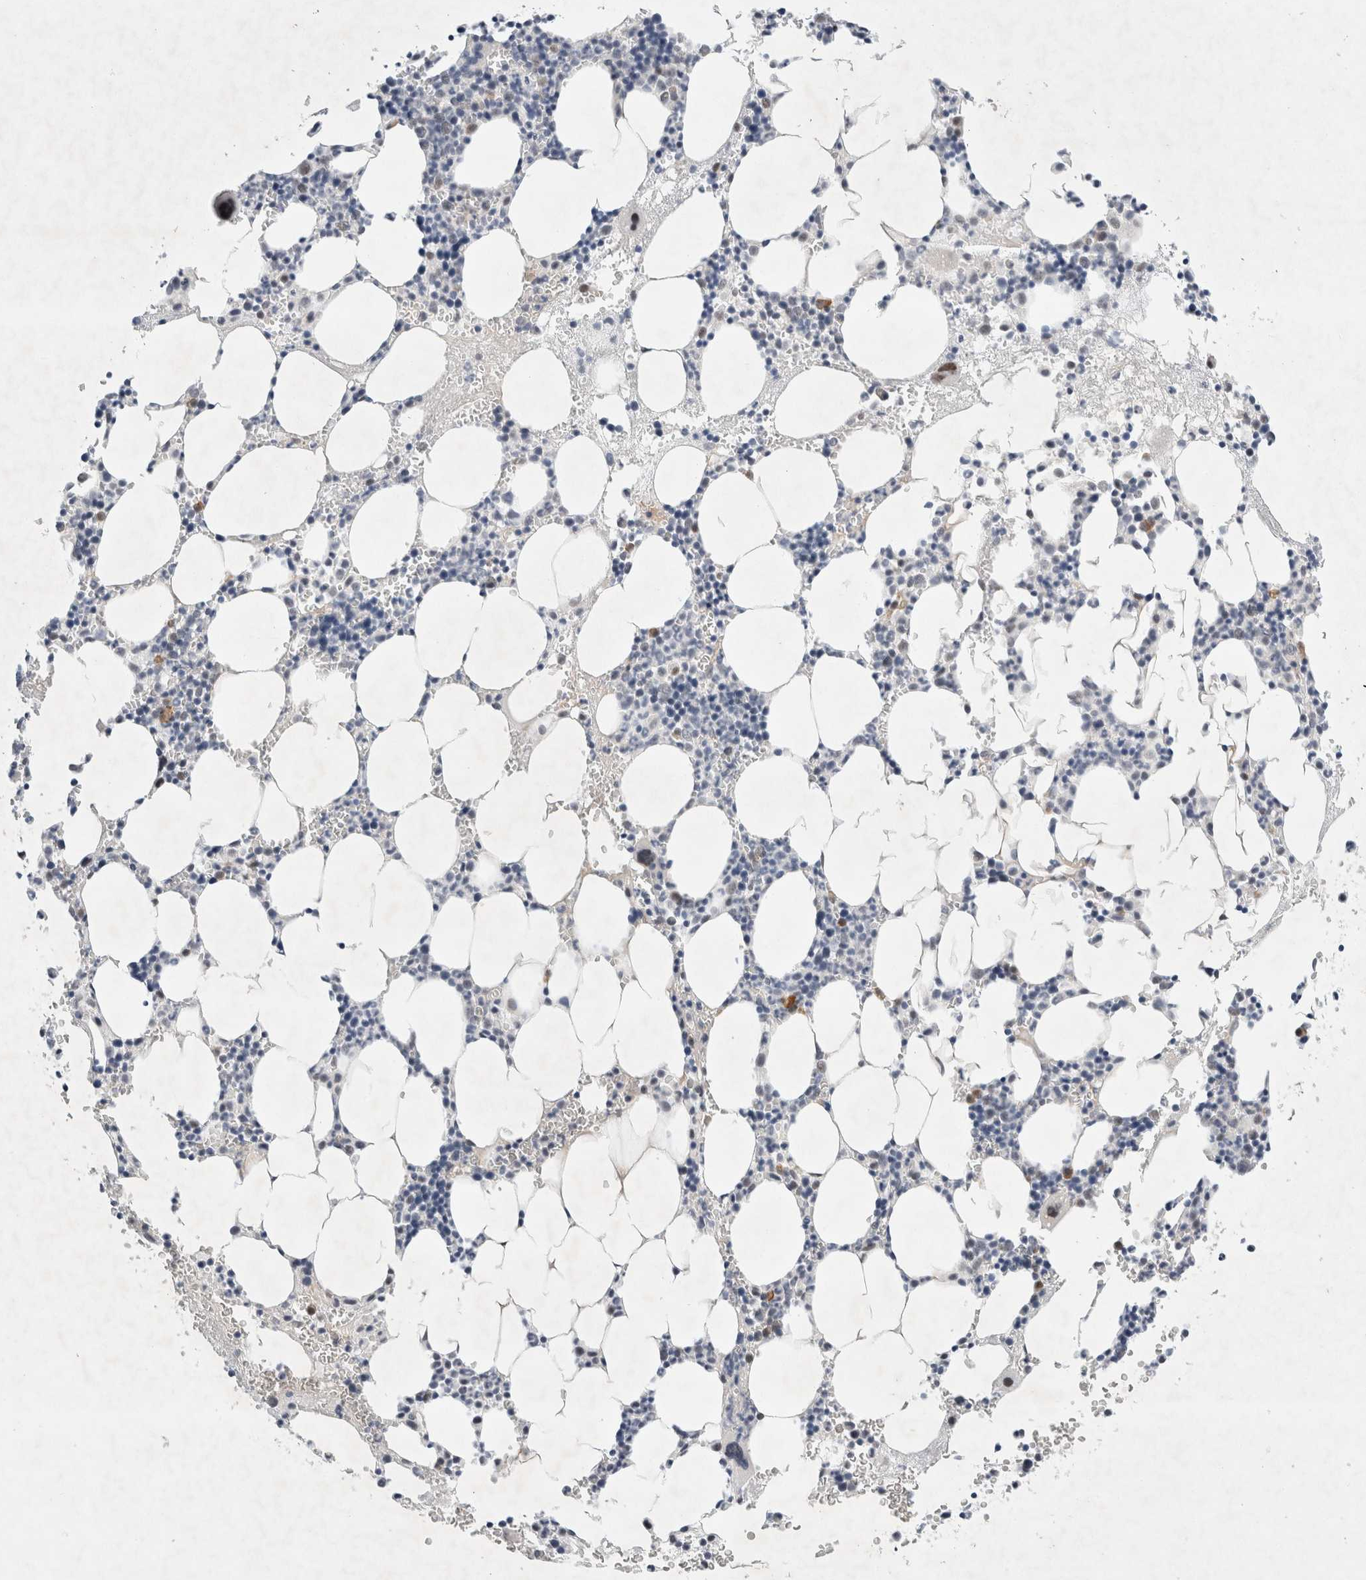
{"staining": {"intensity": "weak", "quantity": "<25%", "location": "nuclear"}, "tissue": "bone marrow", "cell_type": "Hematopoietic cells", "image_type": "normal", "snomed": [{"axis": "morphology", "description": "Normal tissue, NOS"}, {"axis": "morphology", "description": "Inflammation, NOS"}, {"axis": "topography", "description": "Bone marrow"}], "caption": "Benign bone marrow was stained to show a protein in brown. There is no significant expression in hematopoietic cells. The staining is performed using DAB brown chromogen with nuclei counter-stained in using hematoxylin.", "gene": "WIPF2", "patient": {"sex": "female", "age": 67}}